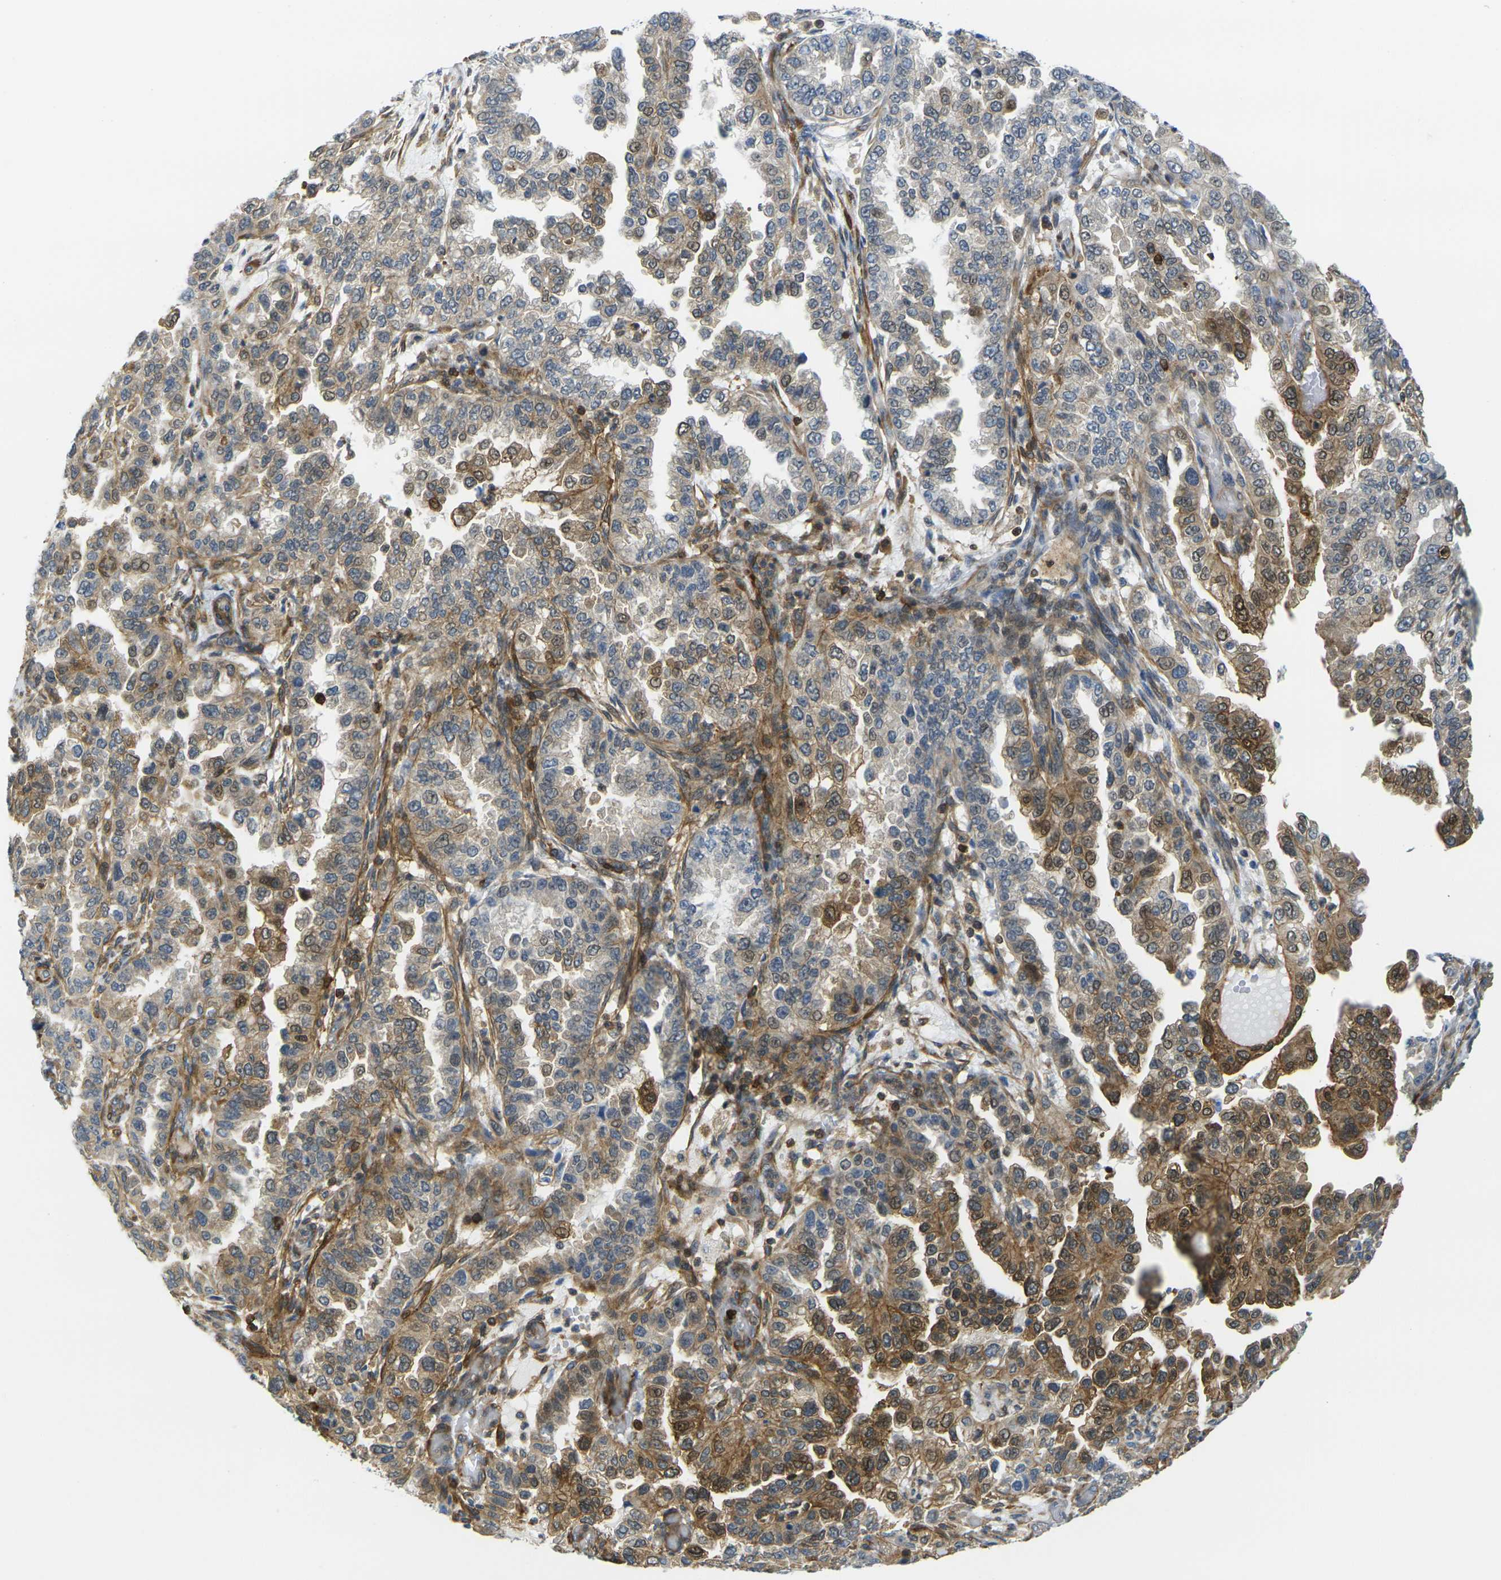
{"staining": {"intensity": "moderate", "quantity": "25%-75%", "location": "cytoplasmic/membranous,nuclear"}, "tissue": "endometrial cancer", "cell_type": "Tumor cells", "image_type": "cancer", "snomed": [{"axis": "morphology", "description": "Adenocarcinoma, NOS"}, {"axis": "topography", "description": "Endometrium"}], "caption": "Immunohistochemistry of human endometrial adenocarcinoma demonstrates medium levels of moderate cytoplasmic/membranous and nuclear positivity in about 25%-75% of tumor cells.", "gene": "LASP1", "patient": {"sex": "female", "age": 85}}